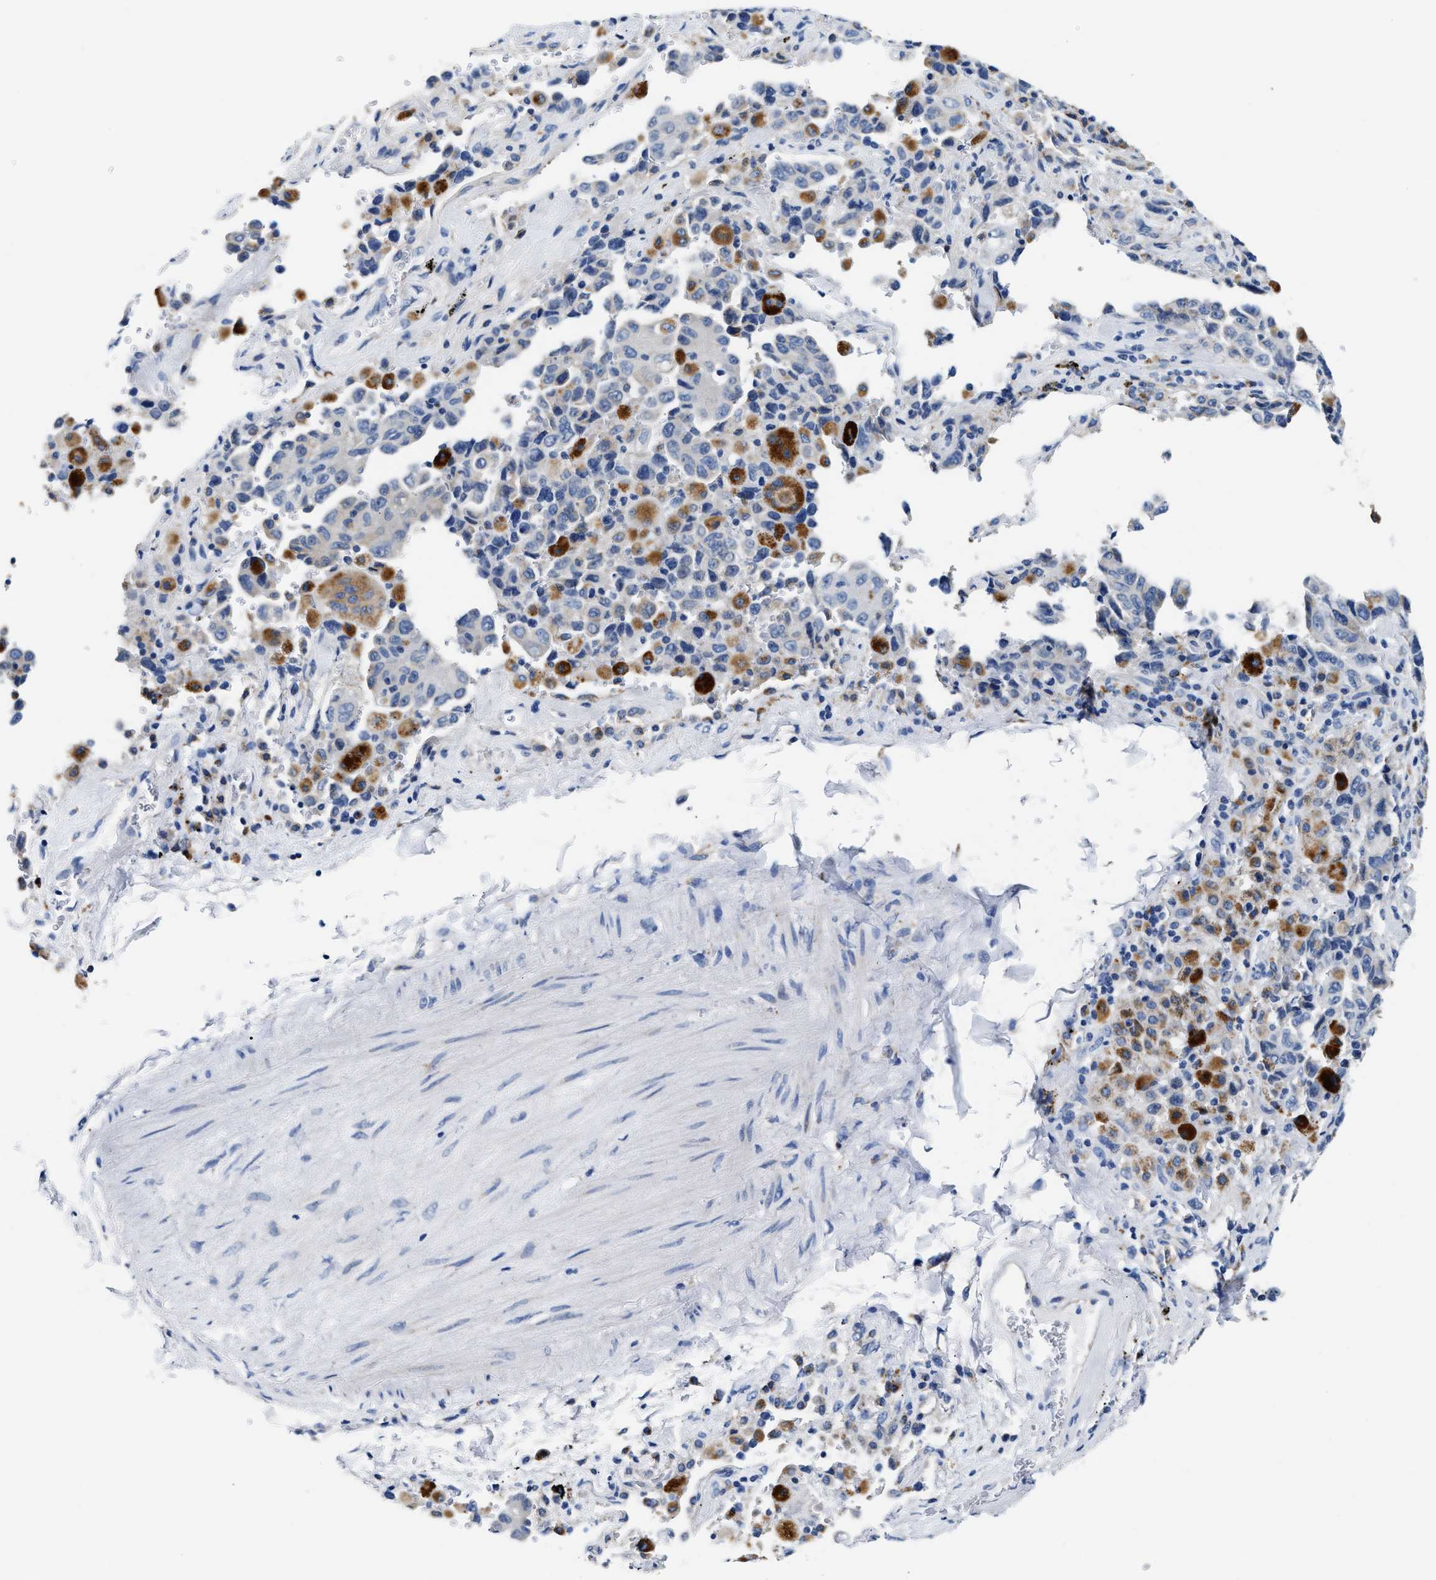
{"staining": {"intensity": "negative", "quantity": "none", "location": "none"}, "tissue": "lung cancer", "cell_type": "Tumor cells", "image_type": "cancer", "snomed": [{"axis": "morphology", "description": "Adenocarcinoma, NOS"}, {"axis": "topography", "description": "Lung"}], "caption": "Photomicrograph shows no protein expression in tumor cells of lung cancer (adenocarcinoma) tissue.", "gene": "ACADVL", "patient": {"sex": "female", "age": 51}}